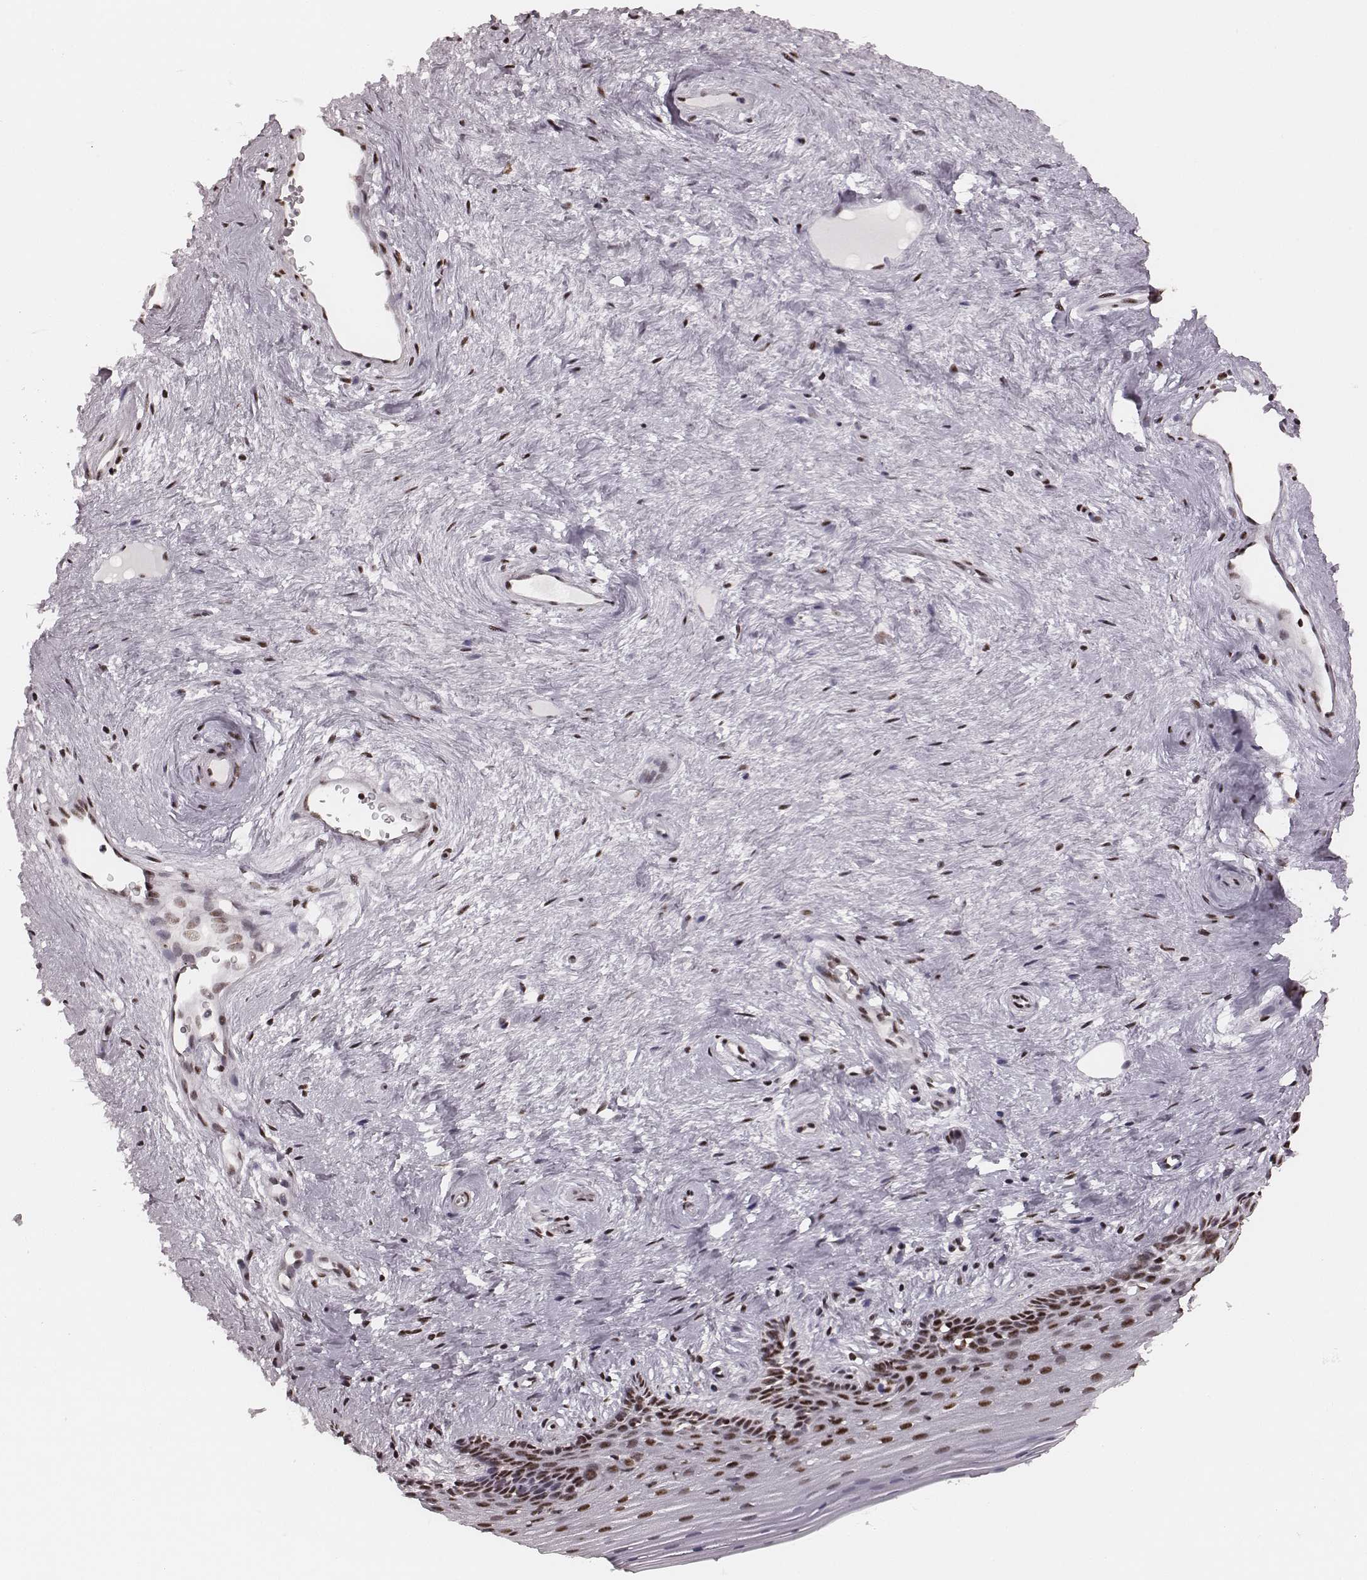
{"staining": {"intensity": "strong", "quantity": ">75%", "location": "nuclear"}, "tissue": "vagina", "cell_type": "Squamous epithelial cells", "image_type": "normal", "snomed": [{"axis": "morphology", "description": "Normal tissue, NOS"}, {"axis": "topography", "description": "Vagina"}], "caption": "A brown stain shows strong nuclear positivity of a protein in squamous epithelial cells of normal vagina. (DAB IHC, brown staining for protein, blue staining for nuclei).", "gene": "LUC7L", "patient": {"sex": "female", "age": 45}}